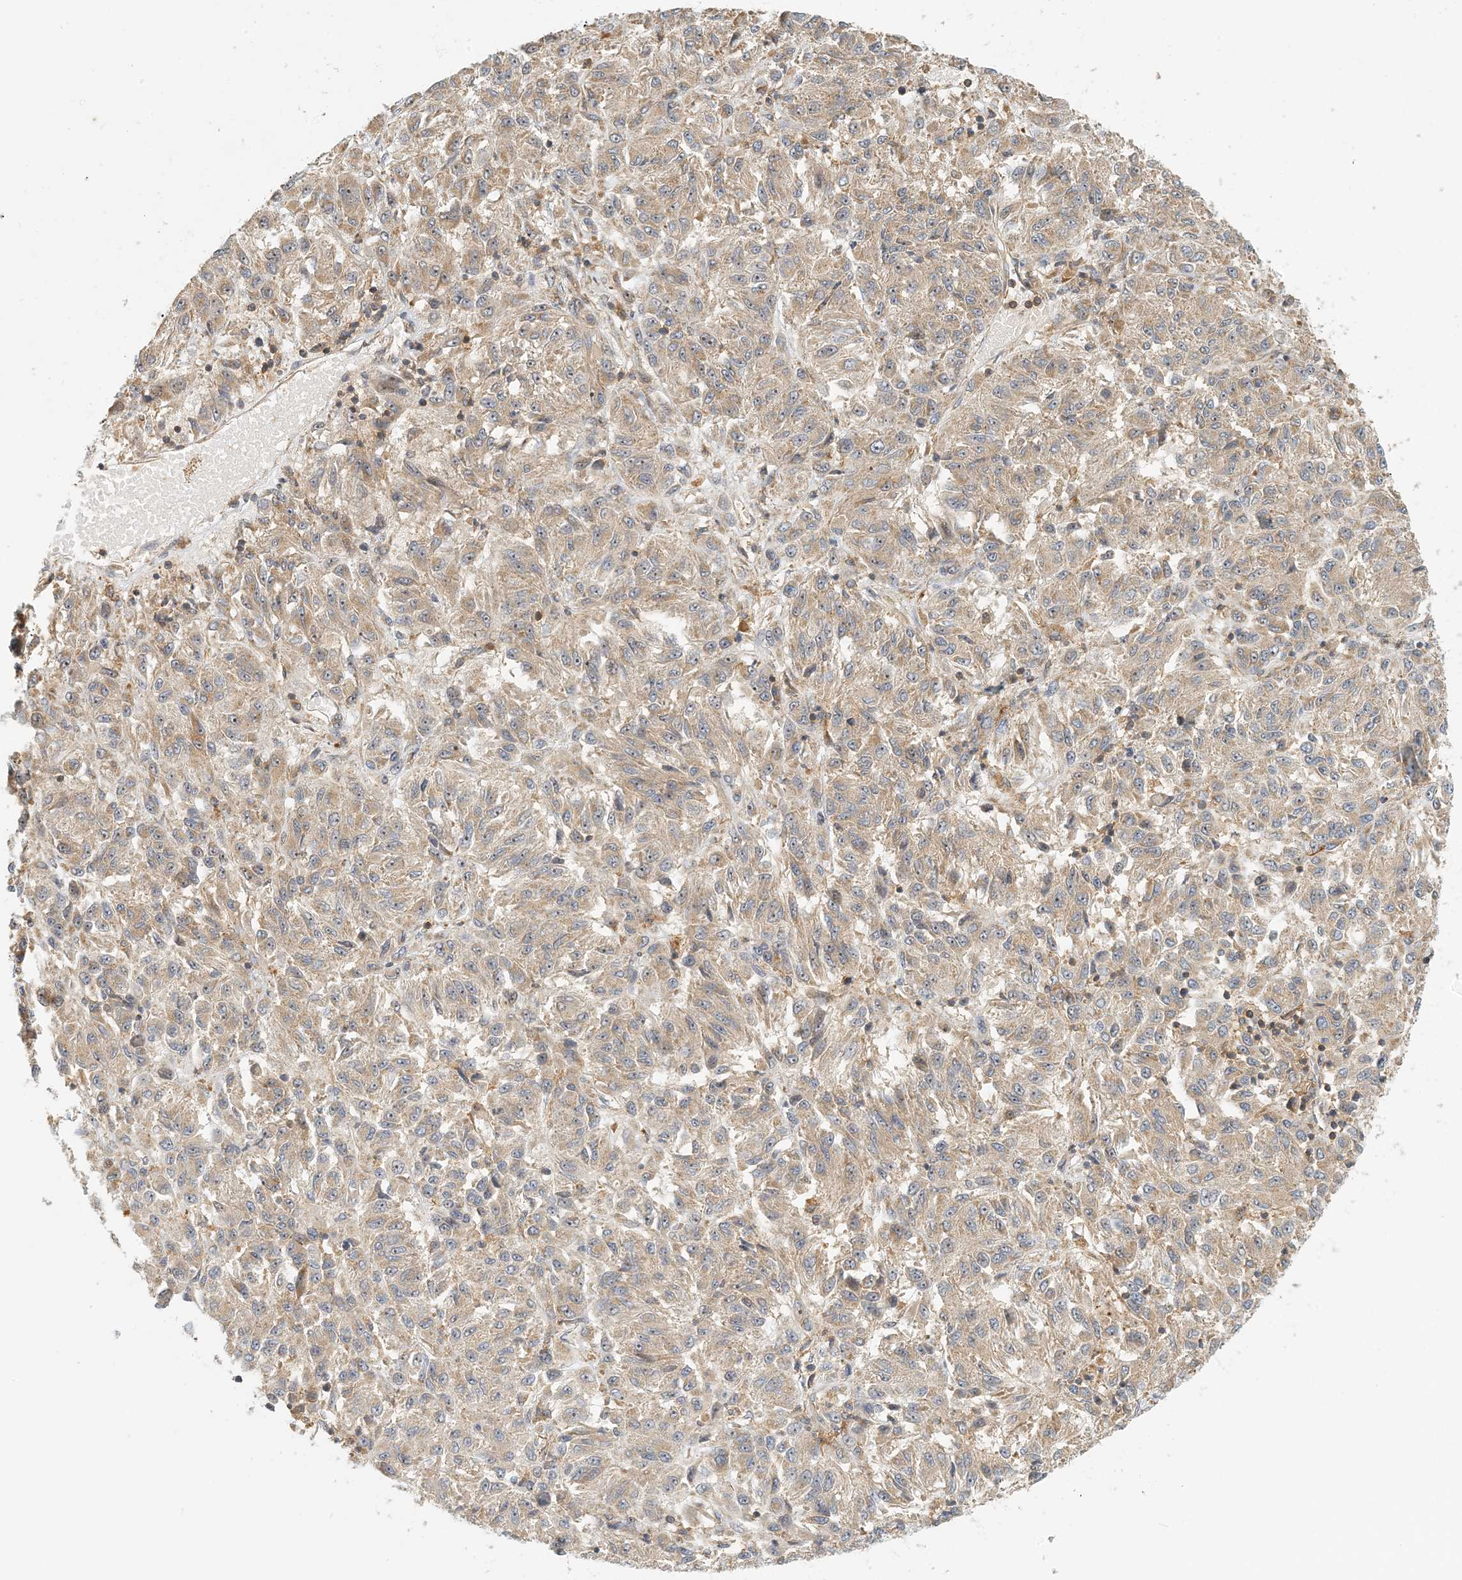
{"staining": {"intensity": "weak", "quantity": ">75%", "location": "cytoplasmic/membranous"}, "tissue": "melanoma", "cell_type": "Tumor cells", "image_type": "cancer", "snomed": [{"axis": "morphology", "description": "Malignant melanoma, Metastatic site"}, {"axis": "topography", "description": "Lung"}], "caption": "Immunohistochemical staining of human malignant melanoma (metastatic site) shows weak cytoplasmic/membranous protein staining in about >75% of tumor cells.", "gene": "COLEC11", "patient": {"sex": "male", "age": 64}}